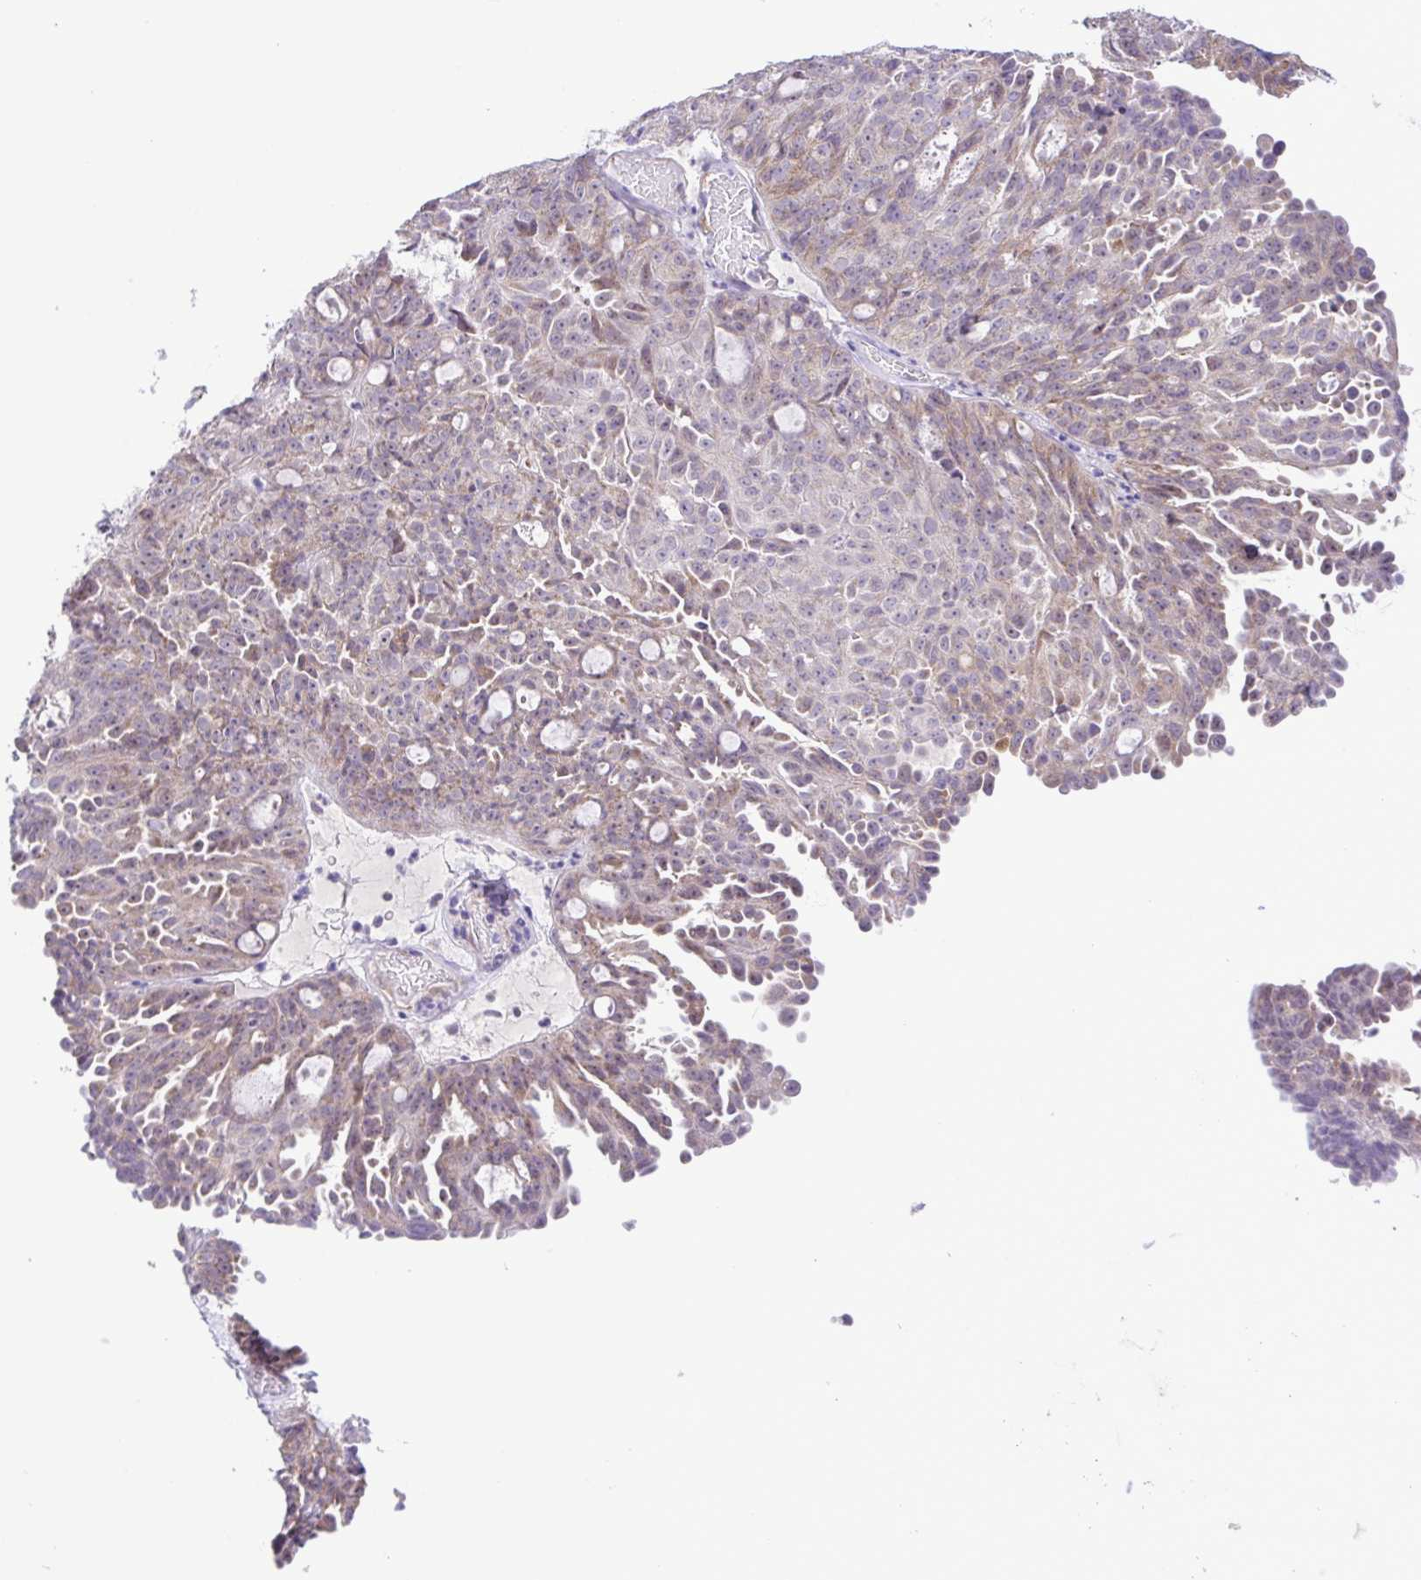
{"staining": {"intensity": "weak", "quantity": "25%-75%", "location": "cytoplasmic/membranous"}, "tissue": "ovarian cancer", "cell_type": "Tumor cells", "image_type": "cancer", "snomed": [{"axis": "morphology", "description": "Cystadenocarcinoma, serous, NOS"}, {"axis": "topography", "description": "Ovary"}], "caption": "Protein expression analysis of ovarian serous cystadenocarcinoma shows weak cytoplasmic/membranous staining in about 25%-75% of tumor cells.", "gene": "DCLK2", "patient": {"sex": "female", "age": 71}}